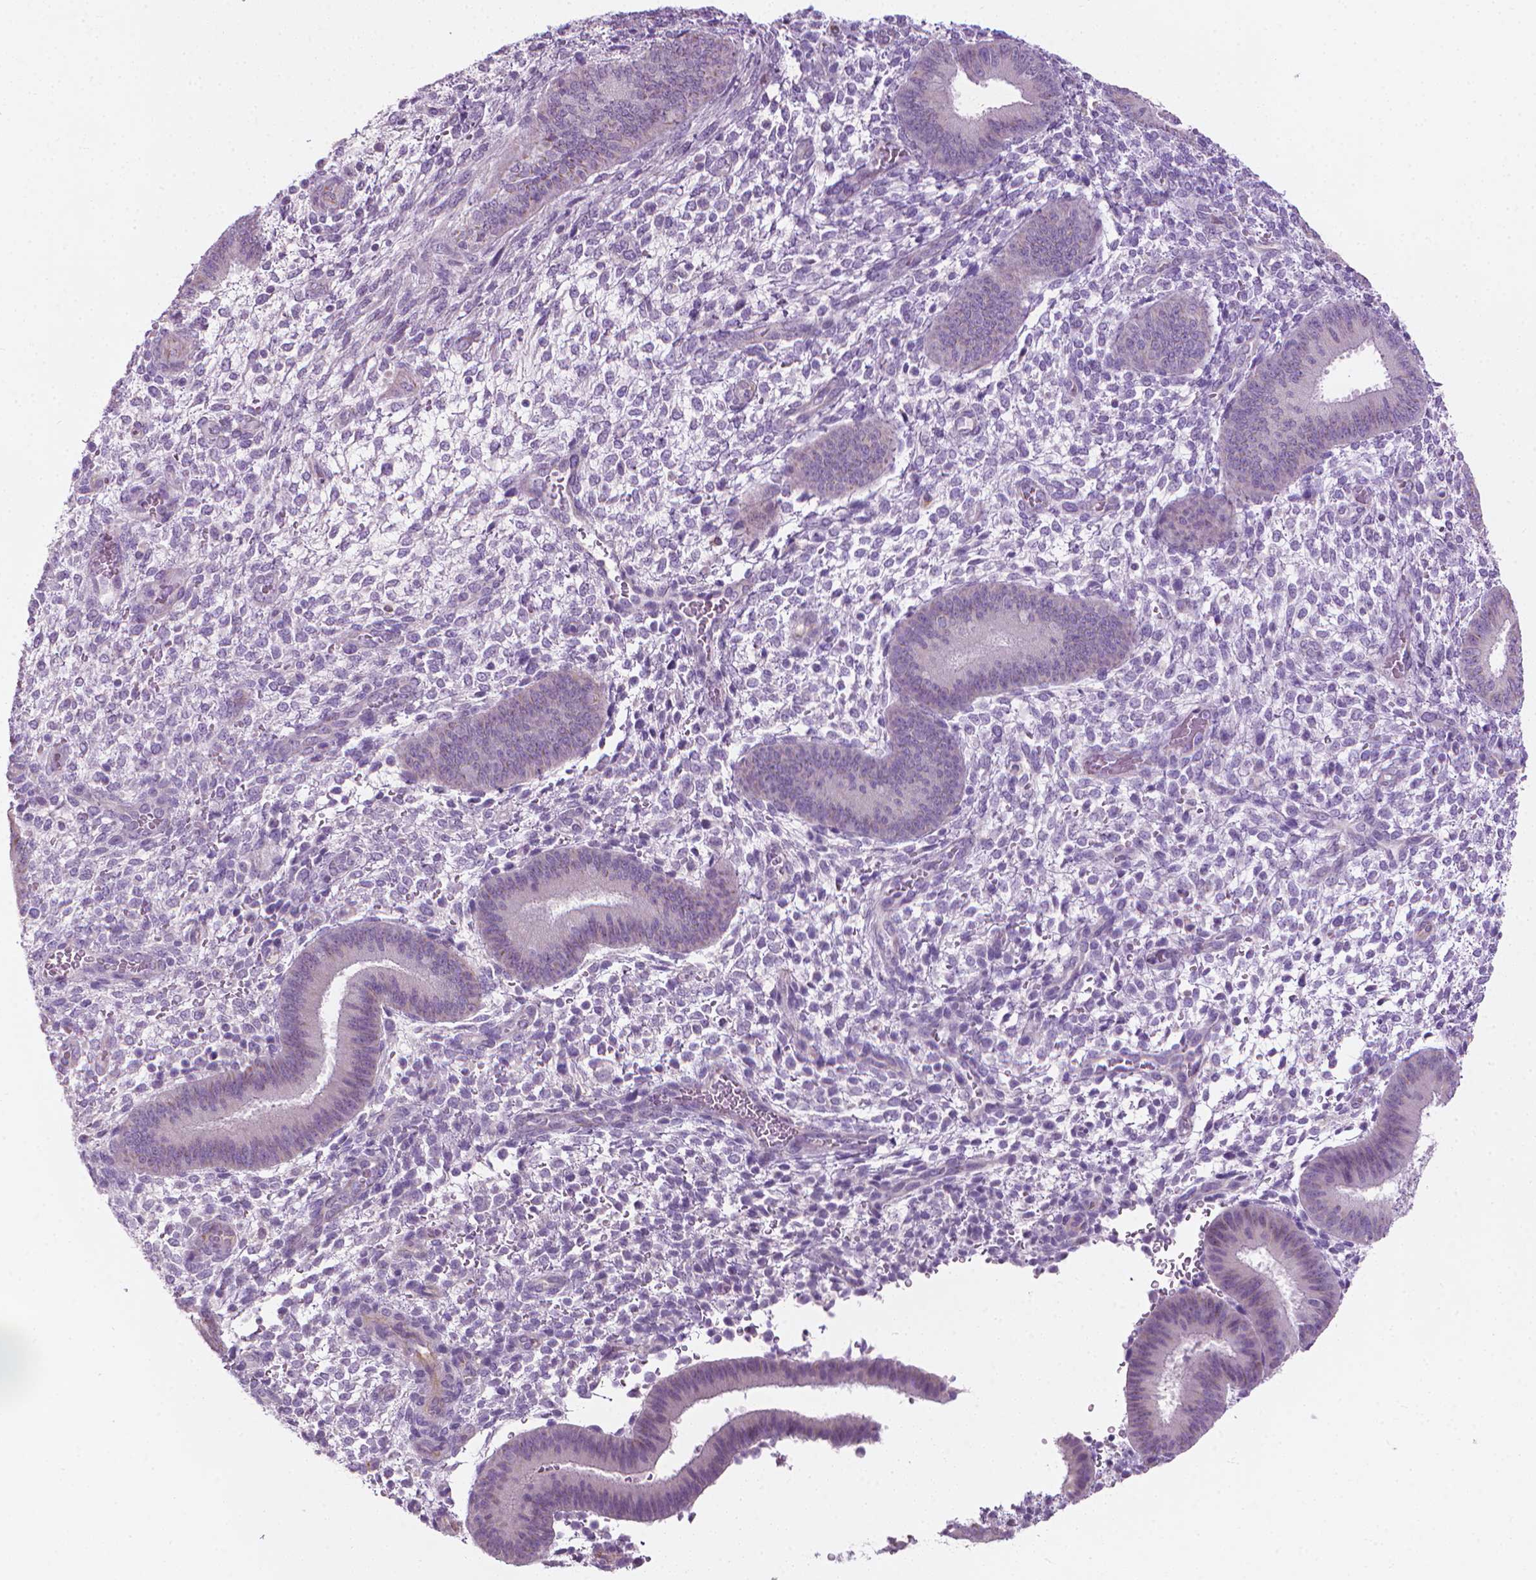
{"staining": {"intensity": "negative", "quantity": "none", "location": "none"}, "tissue": "endometrium", "cell_type": "Cells in endometrial stroma", "image_type": "normal", "snomed": [{"axis": "morphology", "description": "Normal tissue, NOS"}, {"axis": "topography", "description": "Endometrium"}], "caption": "Endometrium stained for a protein using immunohistochemistry demonstrates no staining cells in endometrial stroma.", "gene": "KRT73", "patient": {"sex": "female", "age": 39}}